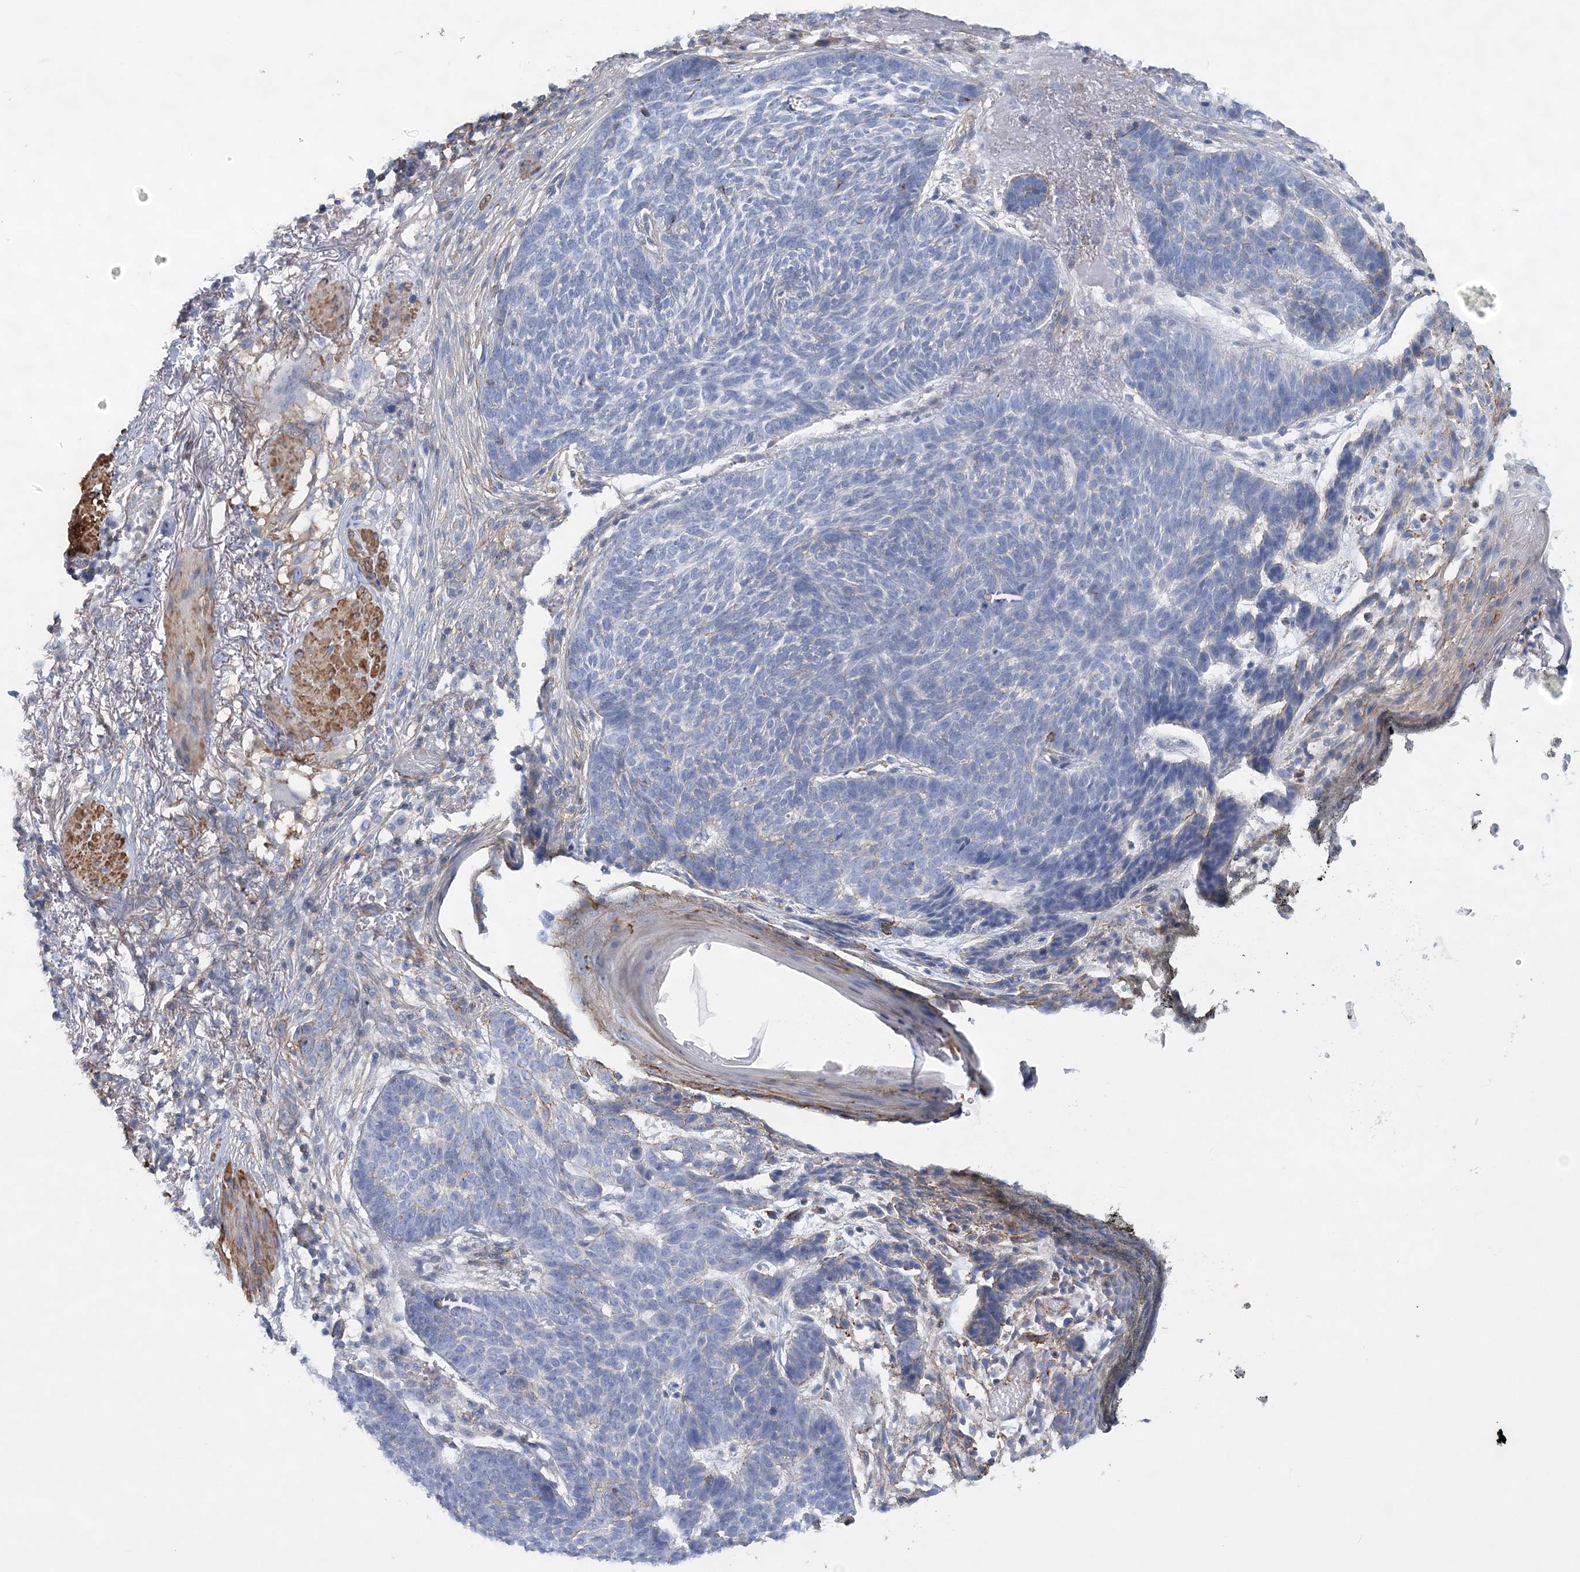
{"staining": {"intensity": "negative", "quantity": "none", "location": "none"}, "tissue": "skin cancer", "cell_type": "Tumor cells", "image_type": "cancer", "snomed": [{"axis": "morphology", "description": "Normal tissue, NOS"}, {"axis": "morphology", "description": "Basal cell carcinoma"}, {"axis": "topography", "description": "Skin"}], "caption": "Tumor cells show no significant positivity in skin basal cell carcinoma.", "gene": "C11orf21", "patient": {"sex": "male", "age": 64}}